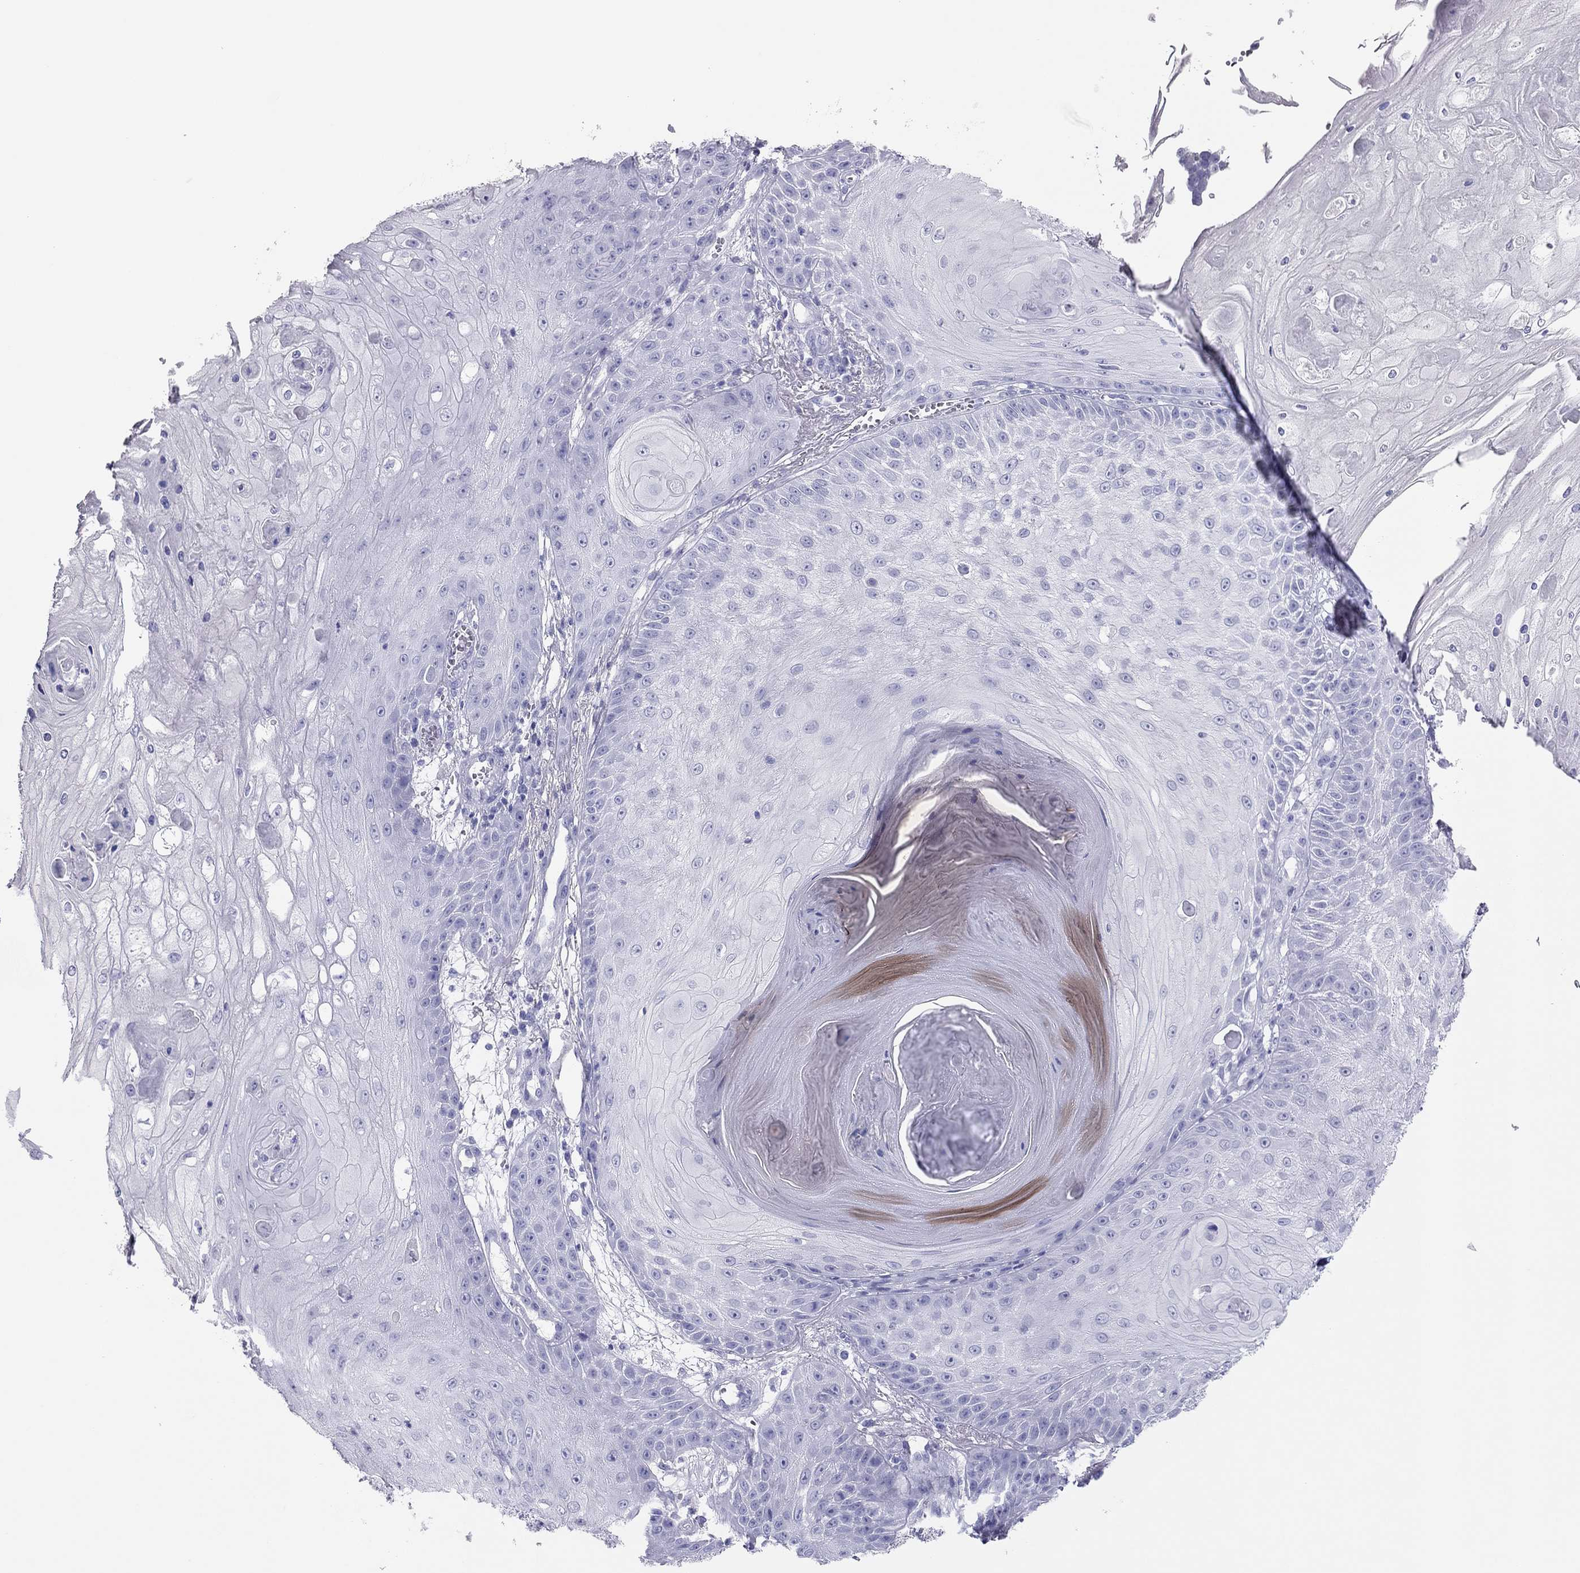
{"staining": {"intensity": "negative", "quantity": "none", "location": "none"}, "tissue": "skin cancer", "cell_type": "Tumor cells", "image_type": "cancer", "snomed": [{"axis": "morphology", "description": "Squamous cell carcinoma, NOS"}, {"axis": "topography", "description": "Skin"}], "caption": "A histopathology image of human skin cancer is negative for staining in tumor cells. (Immunohistochemistry, brightfield microscopy, high magnification).", "gene": "TSHB", "patient": {"sex": "male", "age": 70}}